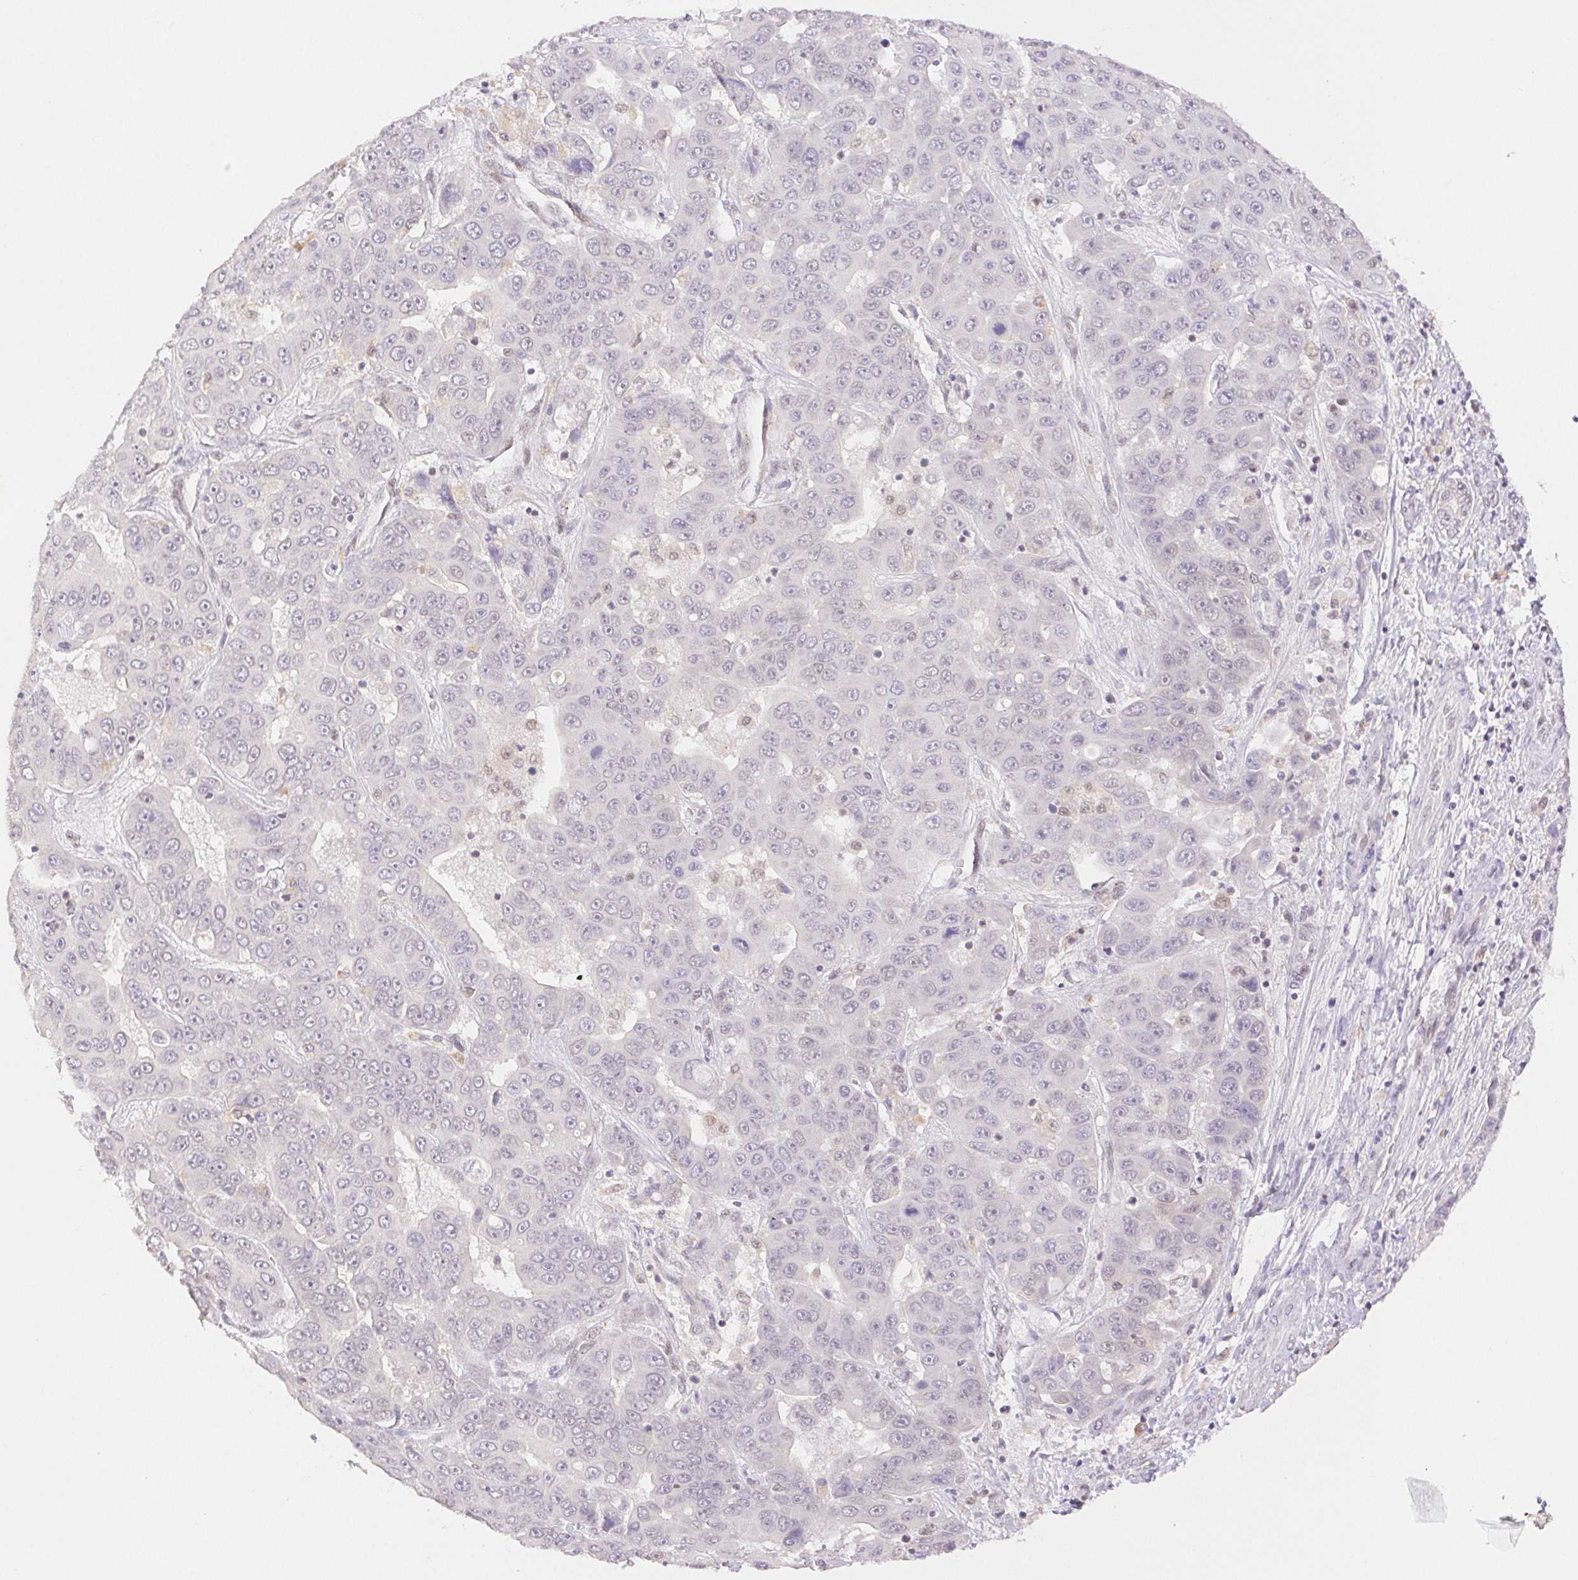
{"staining": {"intensity": "negative", "quantity": "none", "location": "none"}, "tissue": "liver cancer", "cell_type": "Tumor cells", "image_type": "cancer", "snomed": [{"axis": "morphology", "description": "Cholangiocarcinoma"}, {"axis": "topography", "description": "Liver"}], "caption": "An image of cholangiocarcinoma (liver) stained for a protein reveals no brown staining in tumor cells.", "gene": "H2AZ2", "patient": {"sex": "female", "age": 52}}